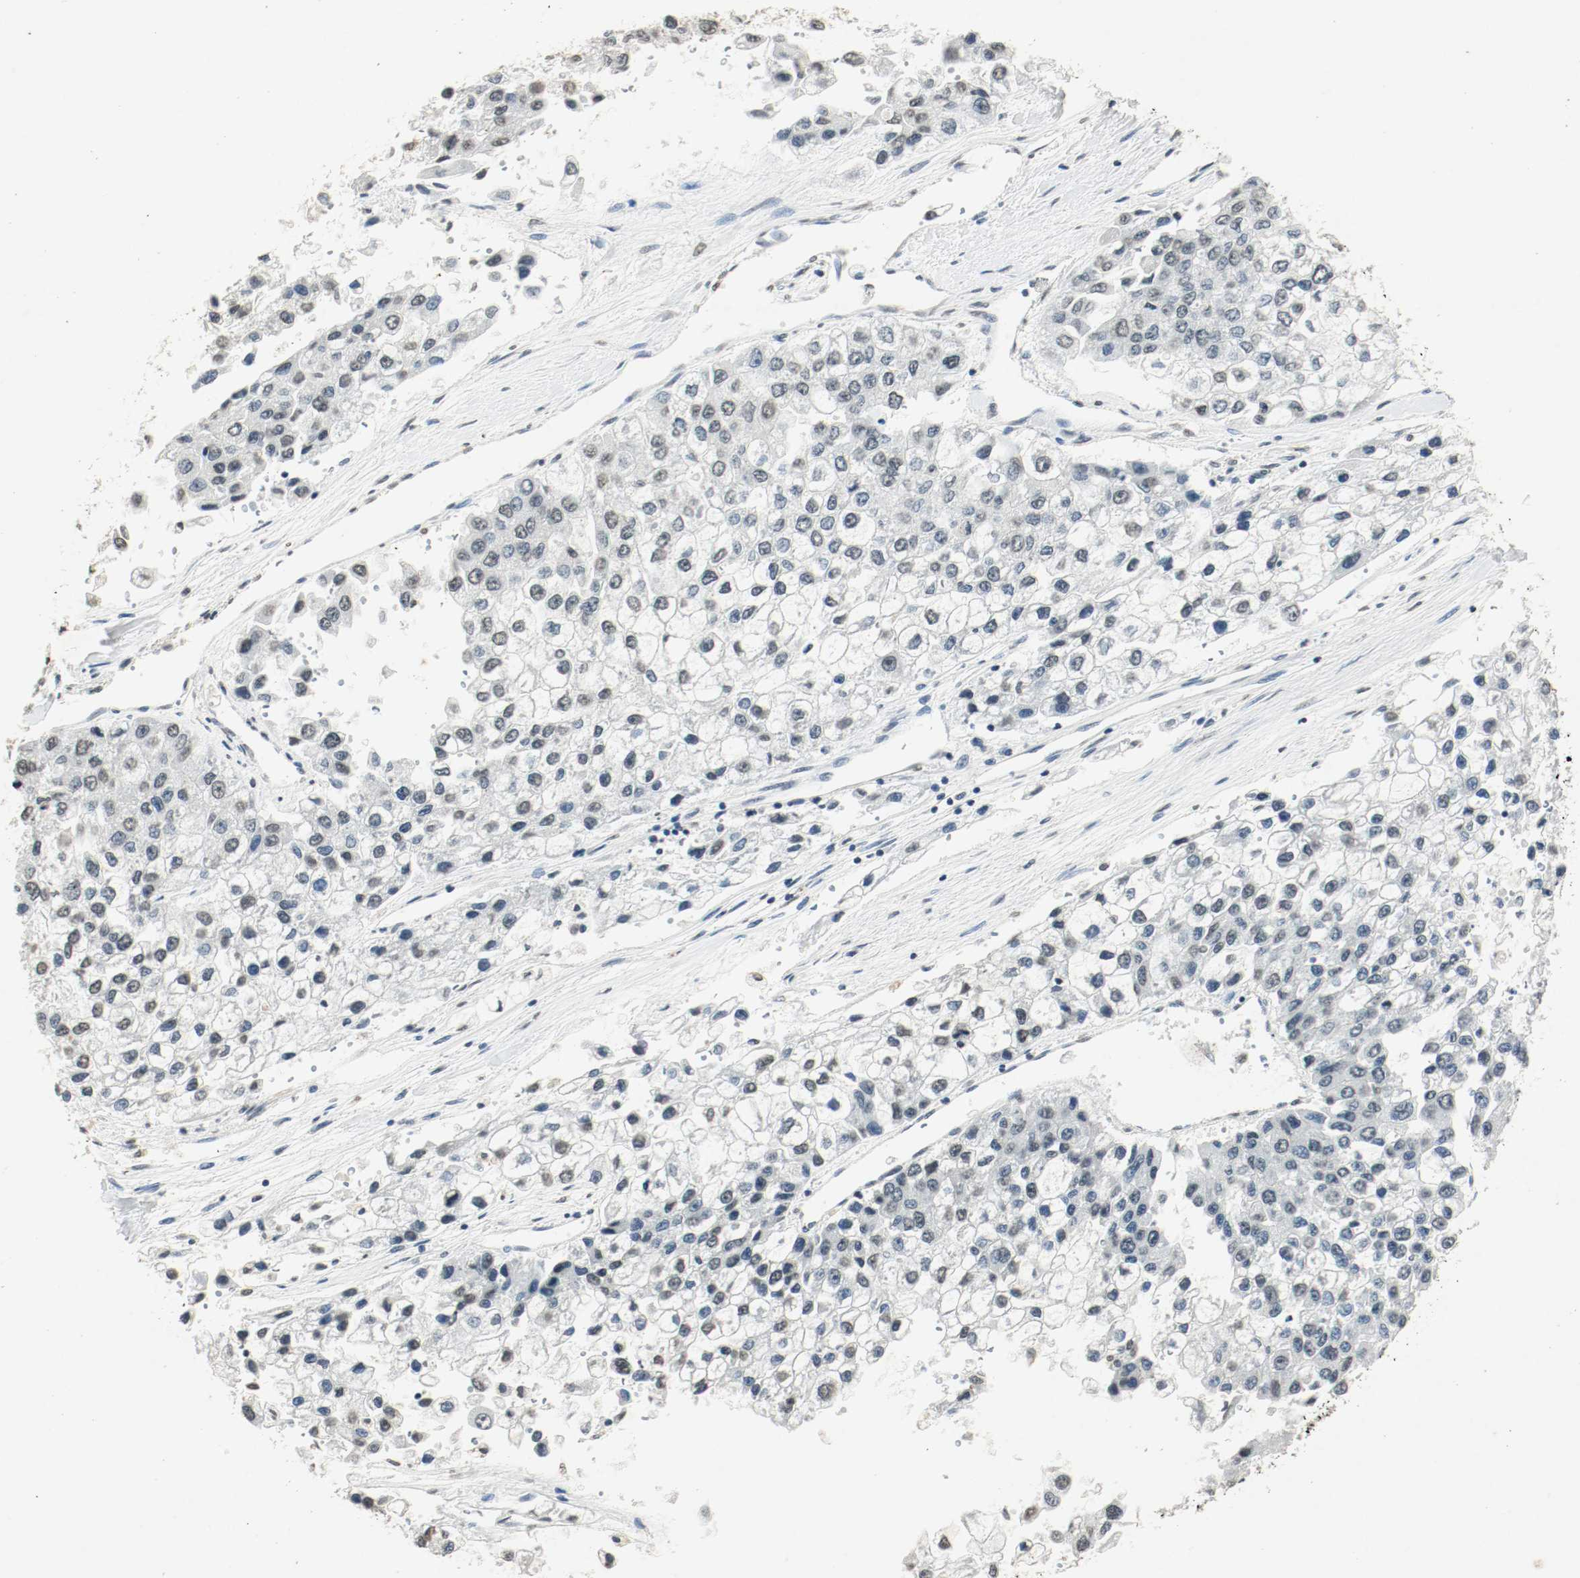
{"staining": {"intensity": "weak", "quantity": "25%-75%", "location": "nuclear"}, "tissue": "liver cancer", "cell_type": "Tumor cells", "image_type": "cancer", "snomed": [{"axis": "morphology", "description": "Carcinoma, Hepatocellular, NOS"}, {"axis": "topography", "description": "Liver"}], "caption": "Weak nuclear positivity for a protein is appreciated in about 25%-75% of tumor cells of hepatocellular carcinoma (liver) using IHC.", "gene": "DNMT1", "patient": {"sex": "female", "age": 66}}